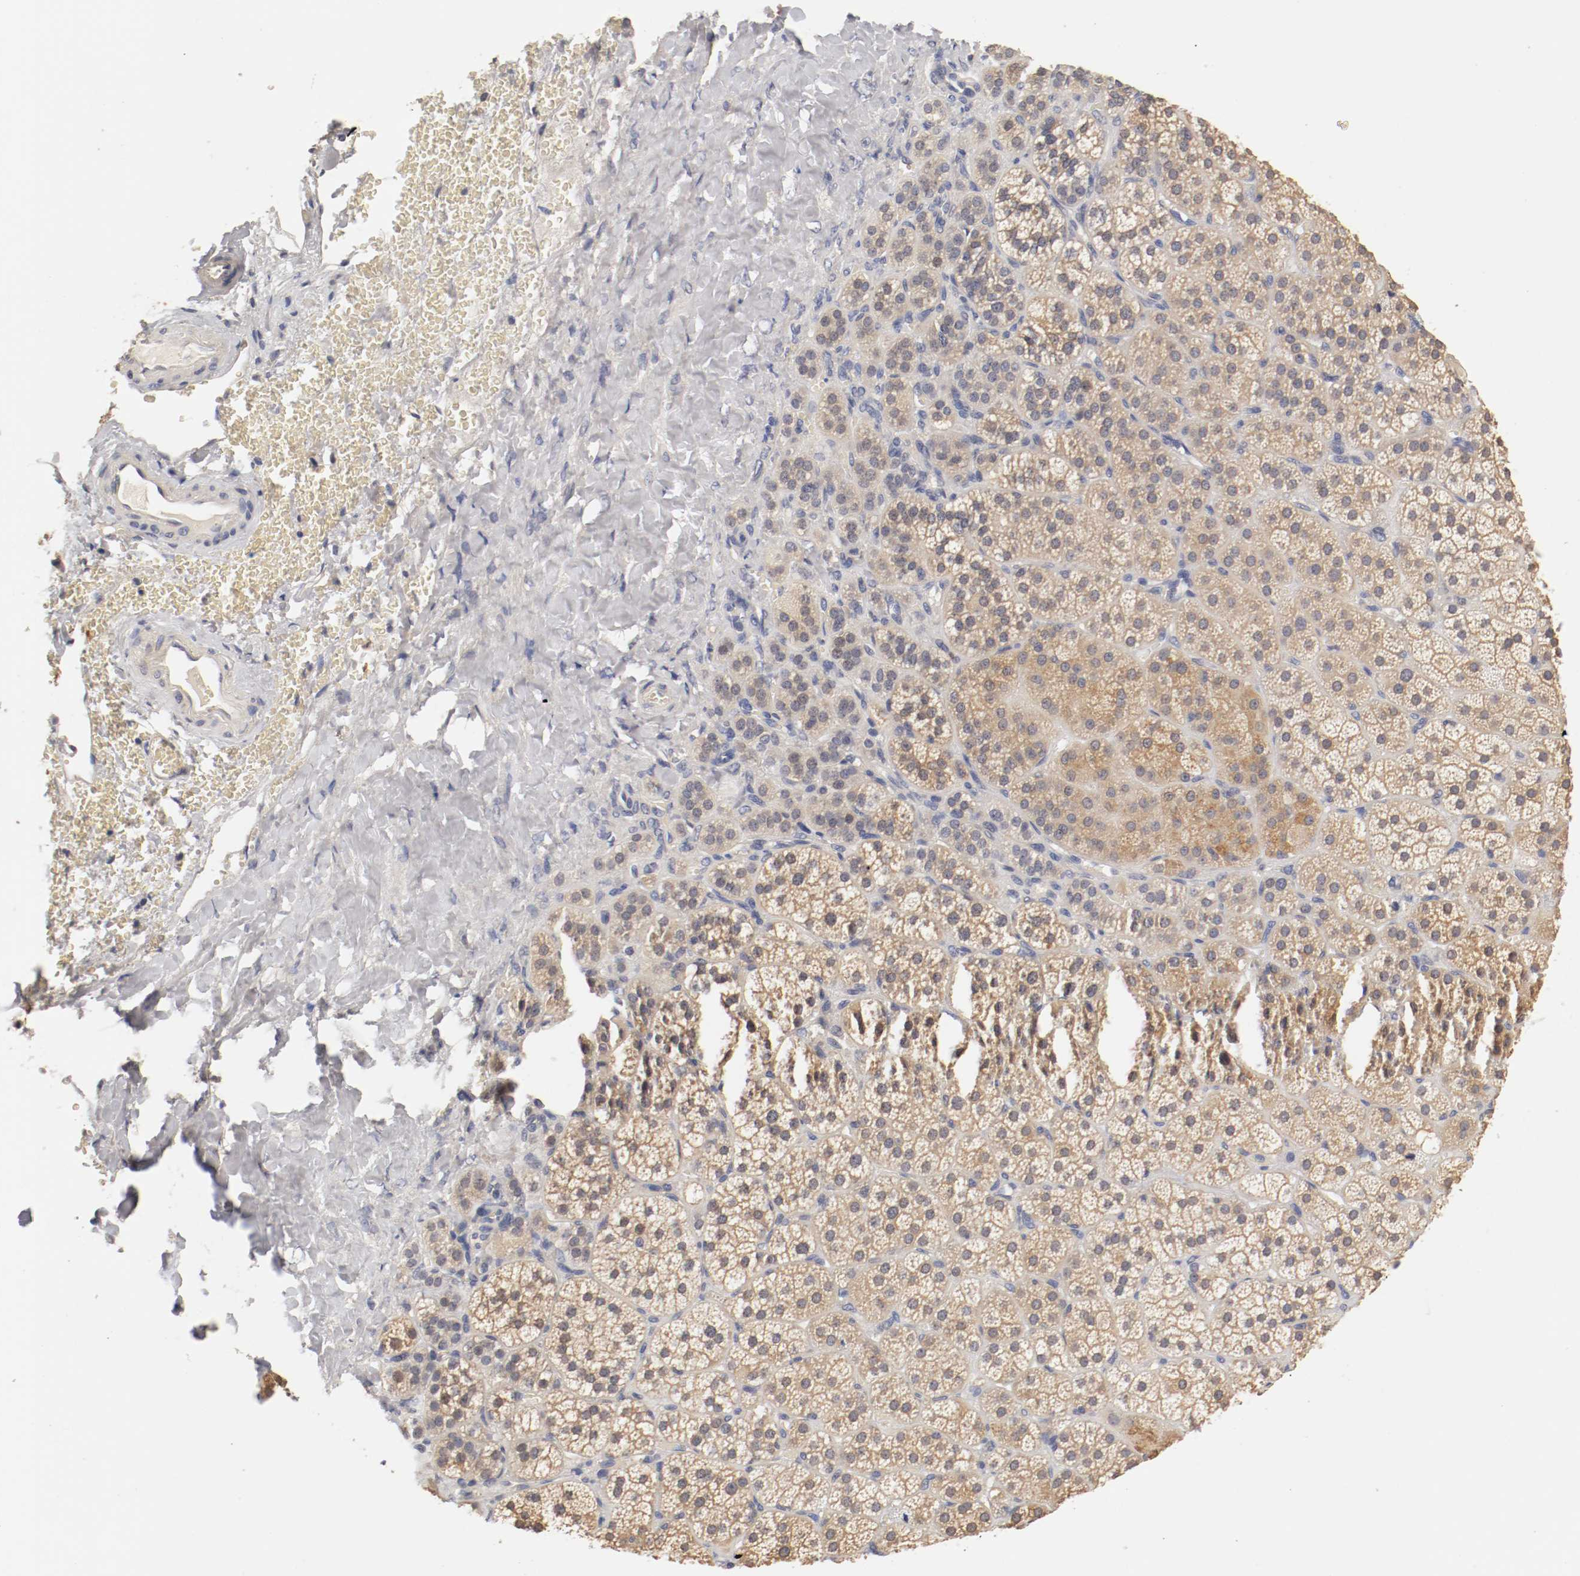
{"staining": {"intensity": "weak", "quantity": ">75%", "location": "cytoplasmic/membranous,nuclear"}, "tissue": "adrenal gland", "cell_type": "Glandular cells", "image_type": "normal", "snomed": [{"axis": "morphology", "description": "Normal tissue, NOS"}, {"axis": "topography", "description": "Adrenal gland"}], "caption": "Protein expression analysis of benign human adrenal gland reveals weak cytoplasmic/membranous,nuclear positivity in about >75% of glandular cells. The protein is stained brown, and the nuclei are stained in blue (DAB (3,3'-diaminobenzidine) IHC with brightfield microscopy, high magnification).", "gene": "CEBPE", "patient": {"sex": "female", "age": 71}}